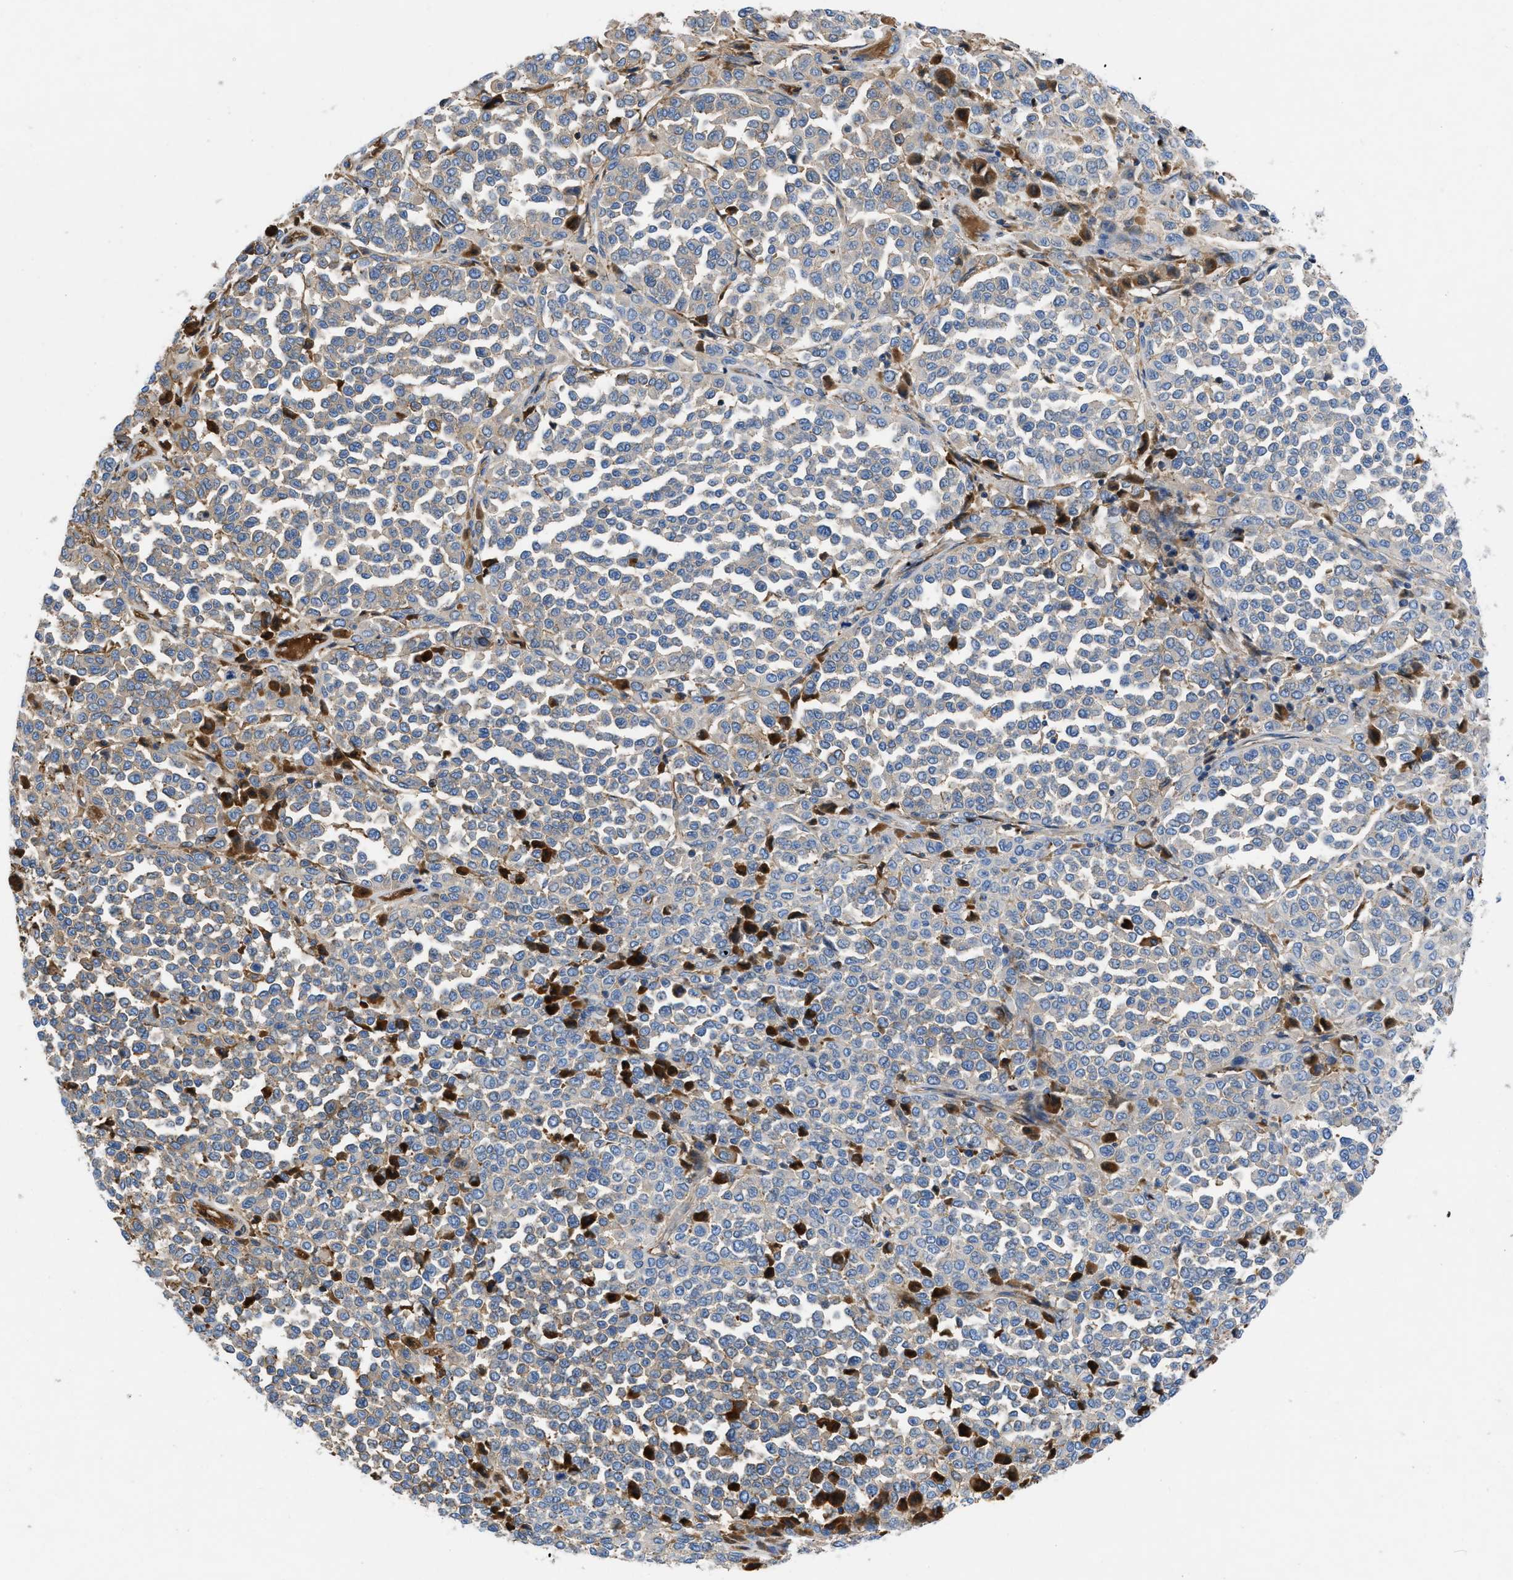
{"staining": {"intensity": "weak", "quantity": "<25%", "location": "cytoplasmic/membranous"}, "tissue": "melanoma", "cell_type": "Tumor cells", "image_type": "cancer", "snomed": [{"axis": "morphology", "description": "Malignant melanoma, Metastatic site"}, {"axis": "topography", "description": "Pancreas"}], "caption": "A photomicrograph of human malignant melanoma (metastatic site) is negative for staining in tumor cells.", "gene": "ATP6V0D1", "patient": {"sex": "female", "age": 30}}